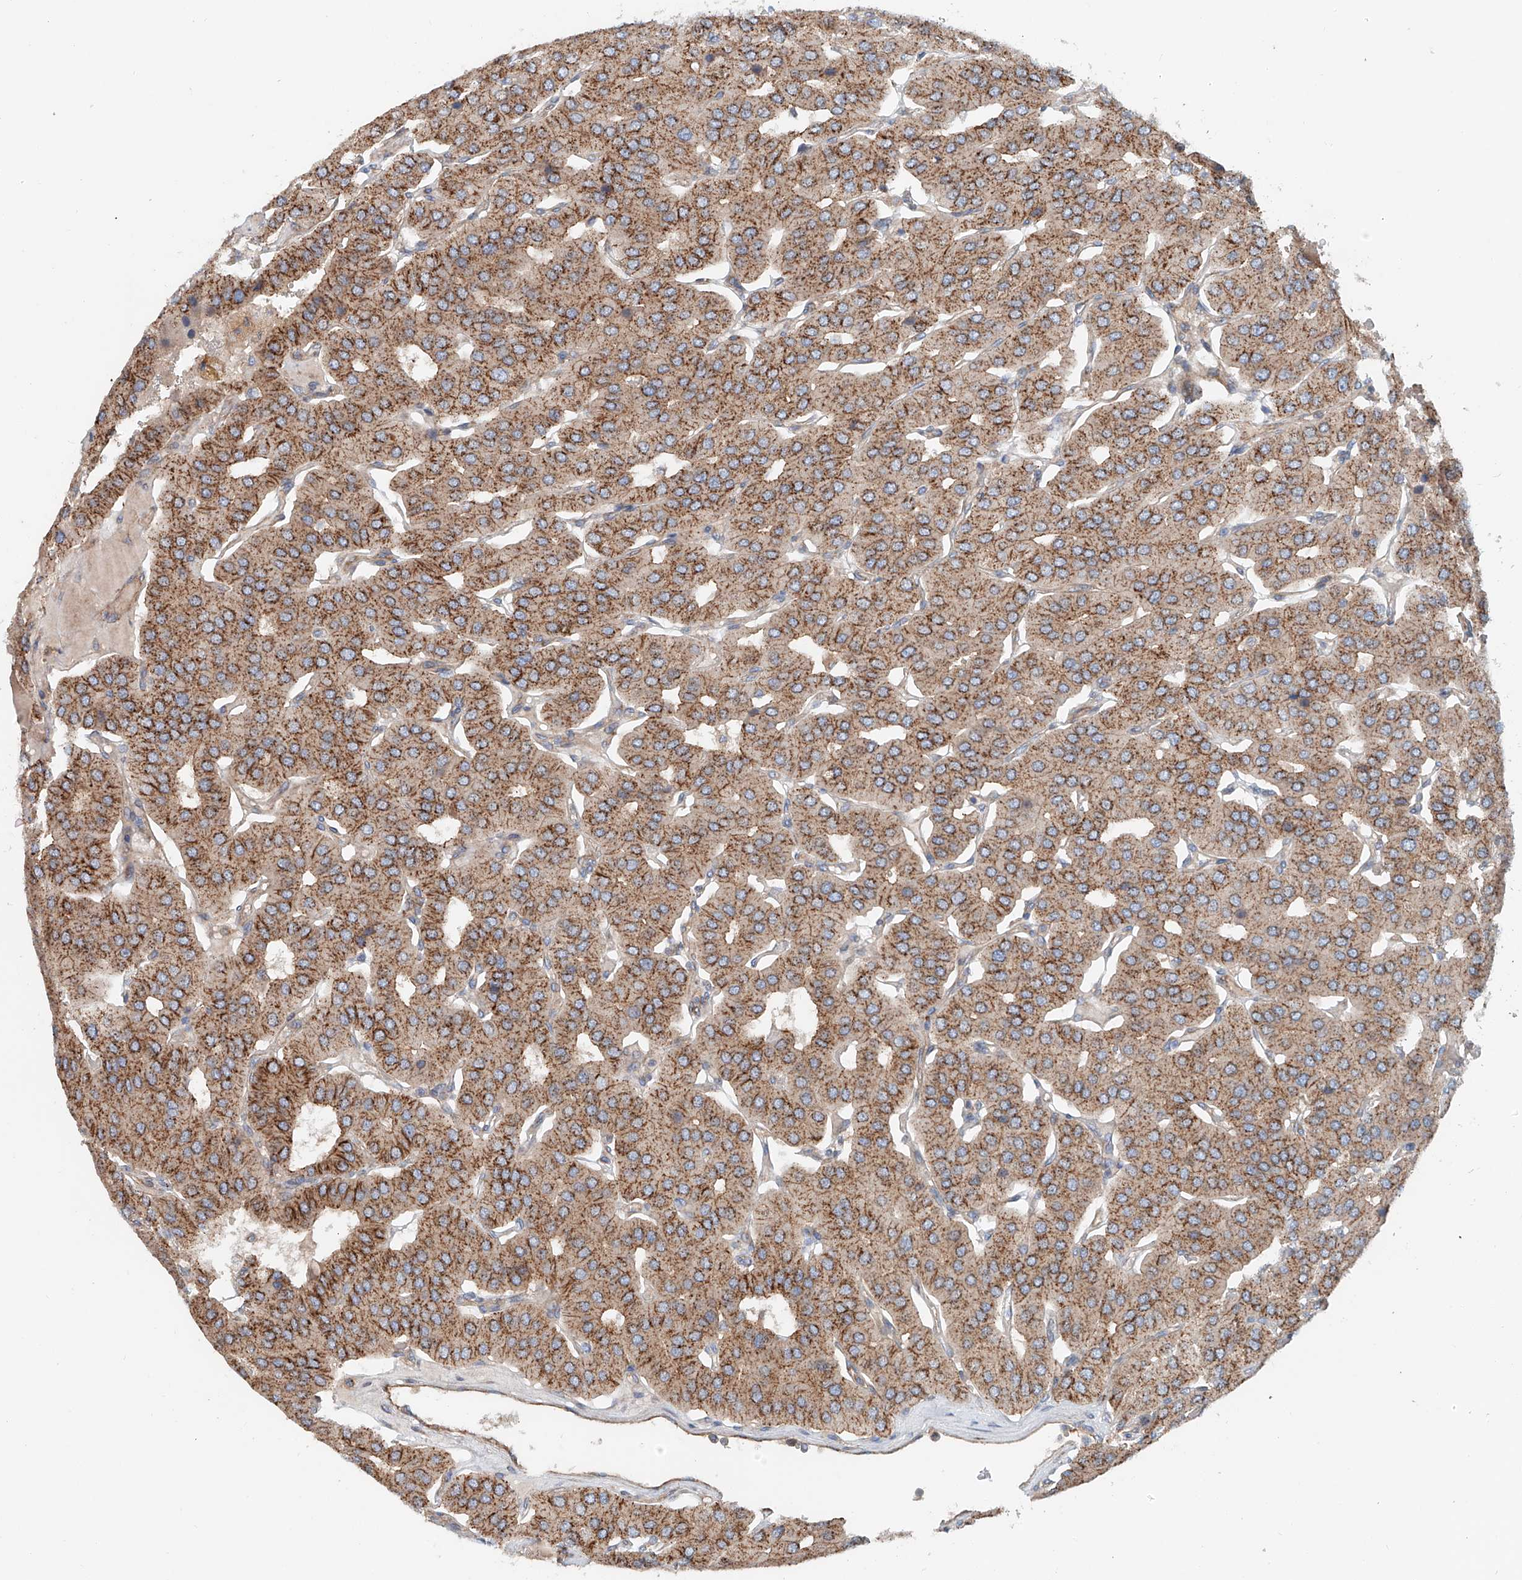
{"staining": {"intensity": "moderate", "quantity": ">75%", "location": "cytoplasmic/membranous"}, "tissue": "parathyroid gland", "cell_type": "Glandular cells", "image_type": "normal", "snomed": [{"axis": "morphology", "description": "Normal tissue, NOS"}, {"axis": "morphology", "description": "Adenoma, NOS"}, {"axis": "topography", "description": "Parathyroid gland"}], "caption": "Brown immunohistochemical staining in unremarkable human parathyroid gland displays moderate cytoplasmic/membranous staining in approximately >75% of glandular cells. (DAB (3,3'-diaminobenzidine) IHC with brightfield microscopy, high magnification).", "gene": "SNAP29", "patient": {"sex": "female", "age": 86}}